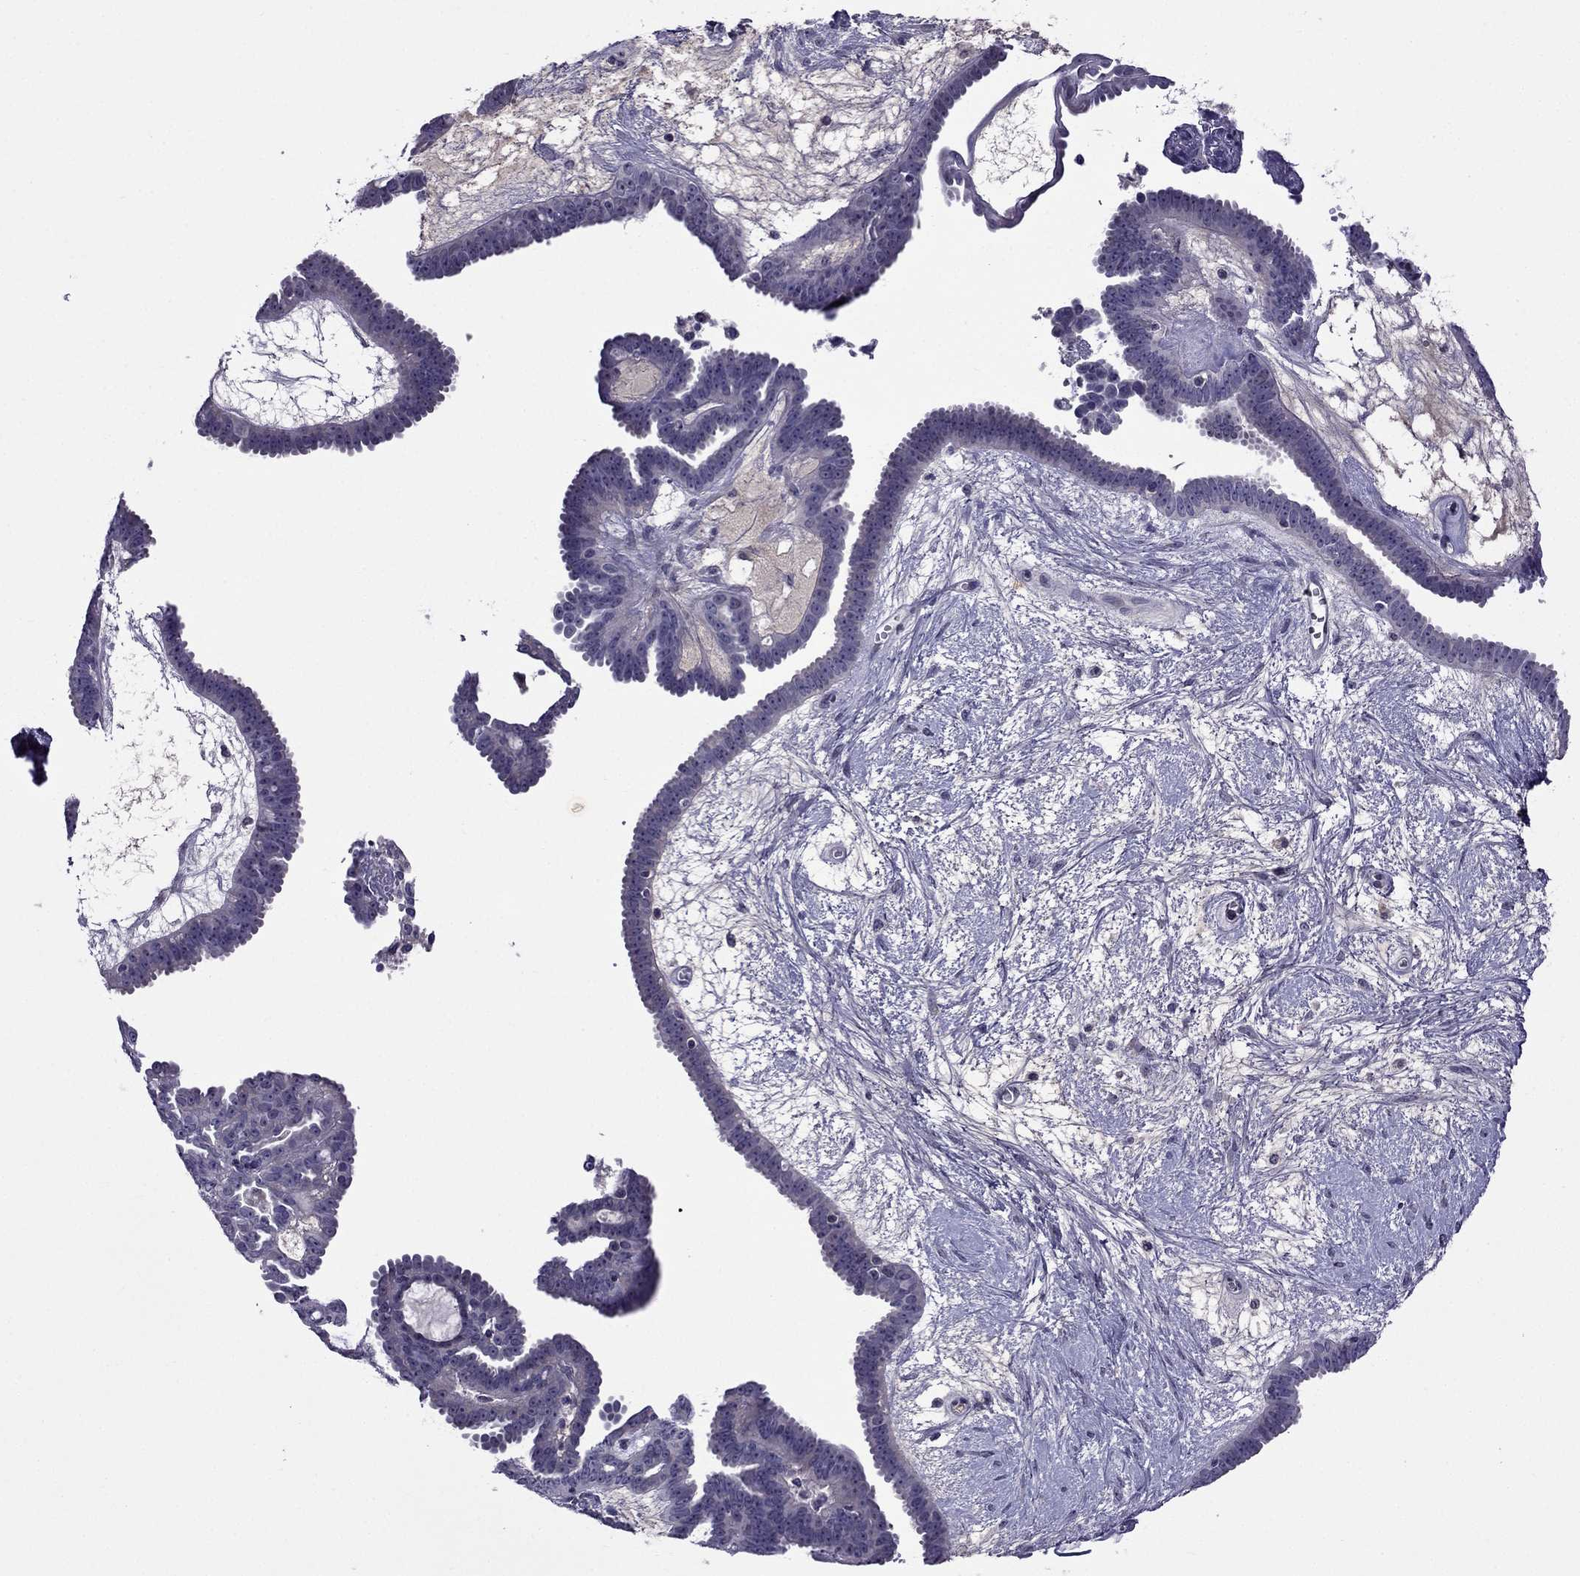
{"staining": {"intensity": "negative", "quantity": "none", "location": "none"}, "tissue": "ovarian cancer", "cell_type": "Tumor cells", "image_type": "cancer", "snomed": [{"axis": "morphology", "description": "Cystadenocarcinoma, serous, NOS"}, {"axis": "topography", "description": "Ovary"}], "caption": "Photomicrograph shows no significant protein expression in tumor cells of ovarian serous cystadenocarcinoma. The staining is performed using DAB brown chromogen with nuclei counter-stained in using hematoxylin.", "gene": "SPTBN4", "patient": {"sex": "female", "age": 71}}